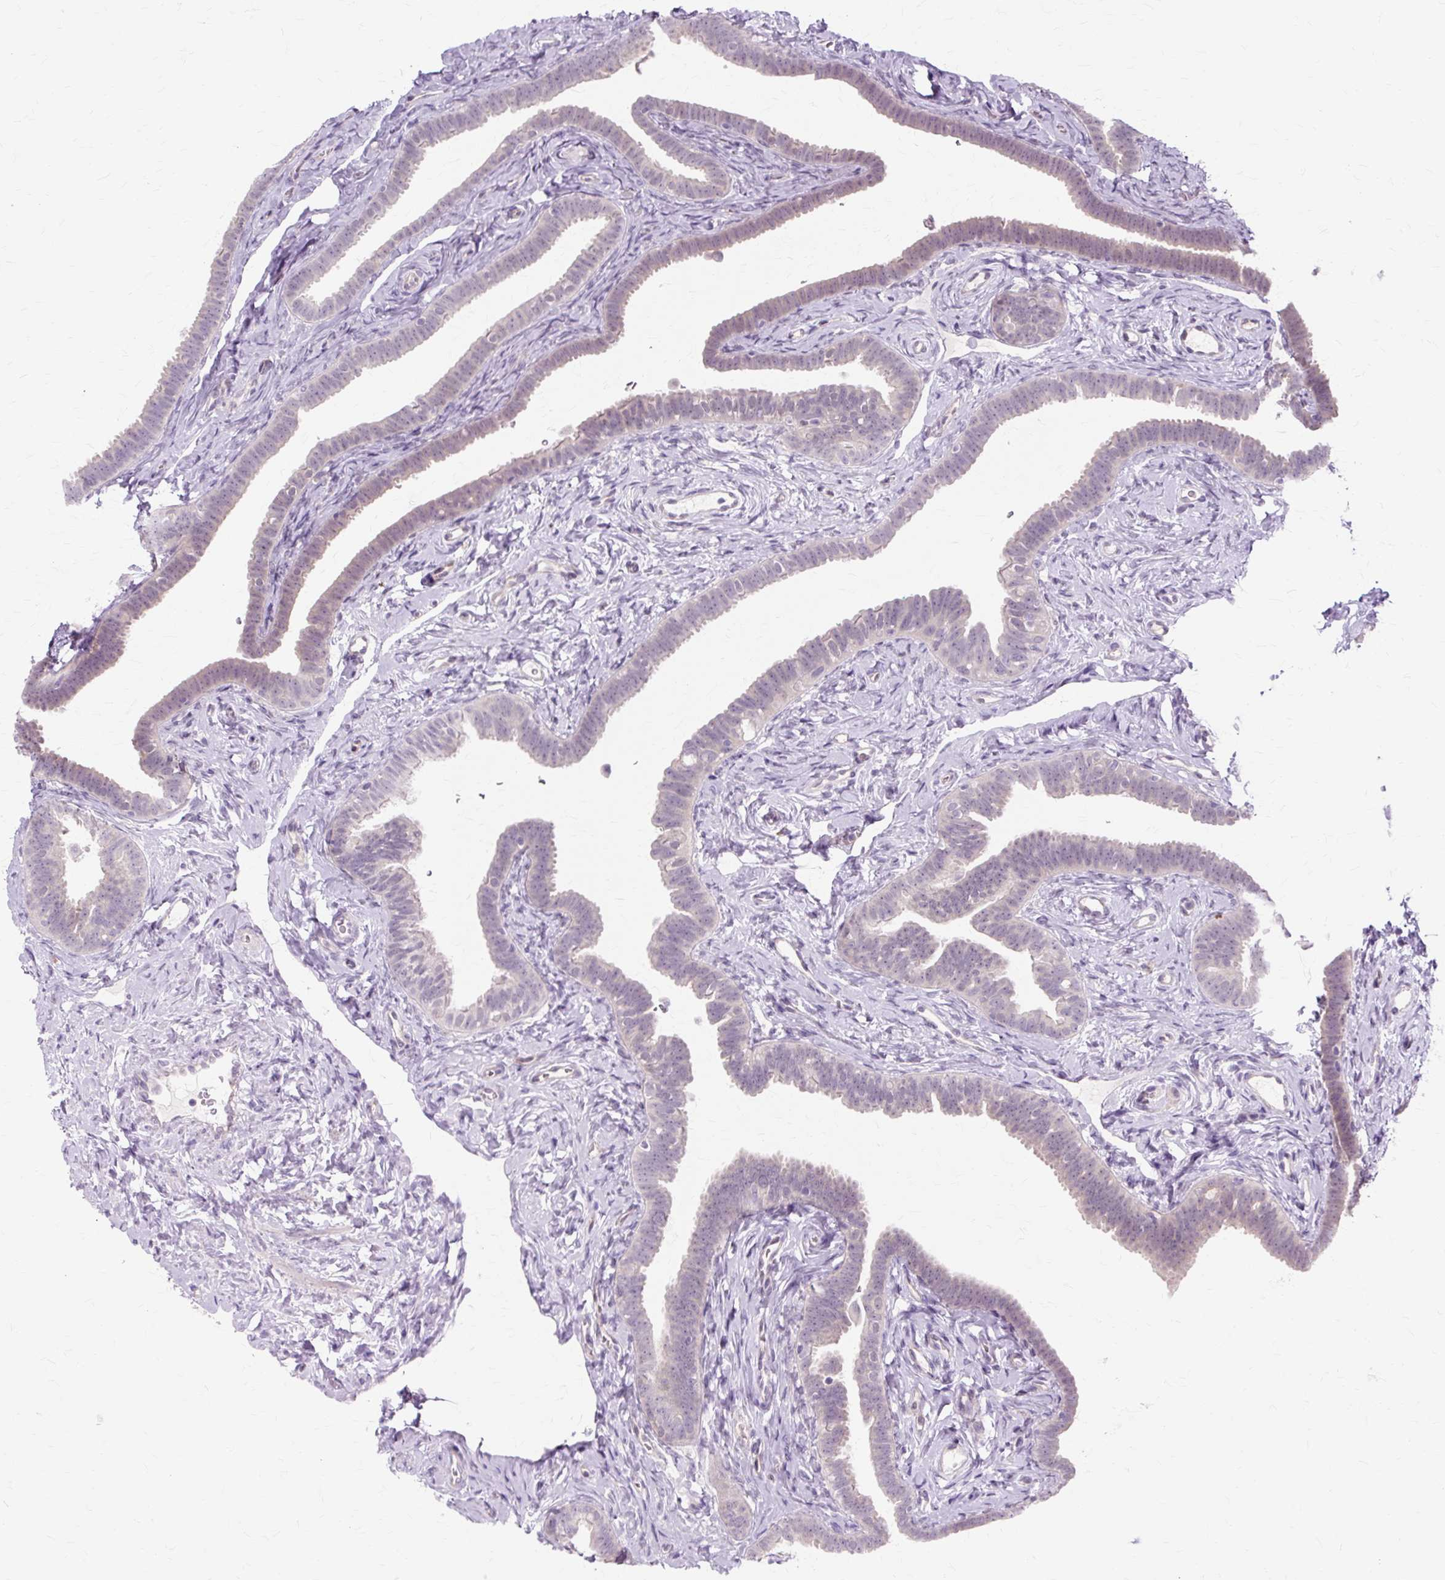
{"staining": {"intensity": "negative", "quantity": "none", "location": "none"}, "tissue": "fallopian tube", "cell_type": "Glandular cells", "image_type": "normal", "snomed": [{"axis": "morphology", "description": "Normal tissue, NOS"}, {"axis": "topography", "description": "Fallopian tube"}], "caption": "Glandular cells show no significant protein expression in normal fallopian tube. Nuclei are stained in blue.", "gene": "ZNF35", "patient": {"sex": "female", "age": 69}}